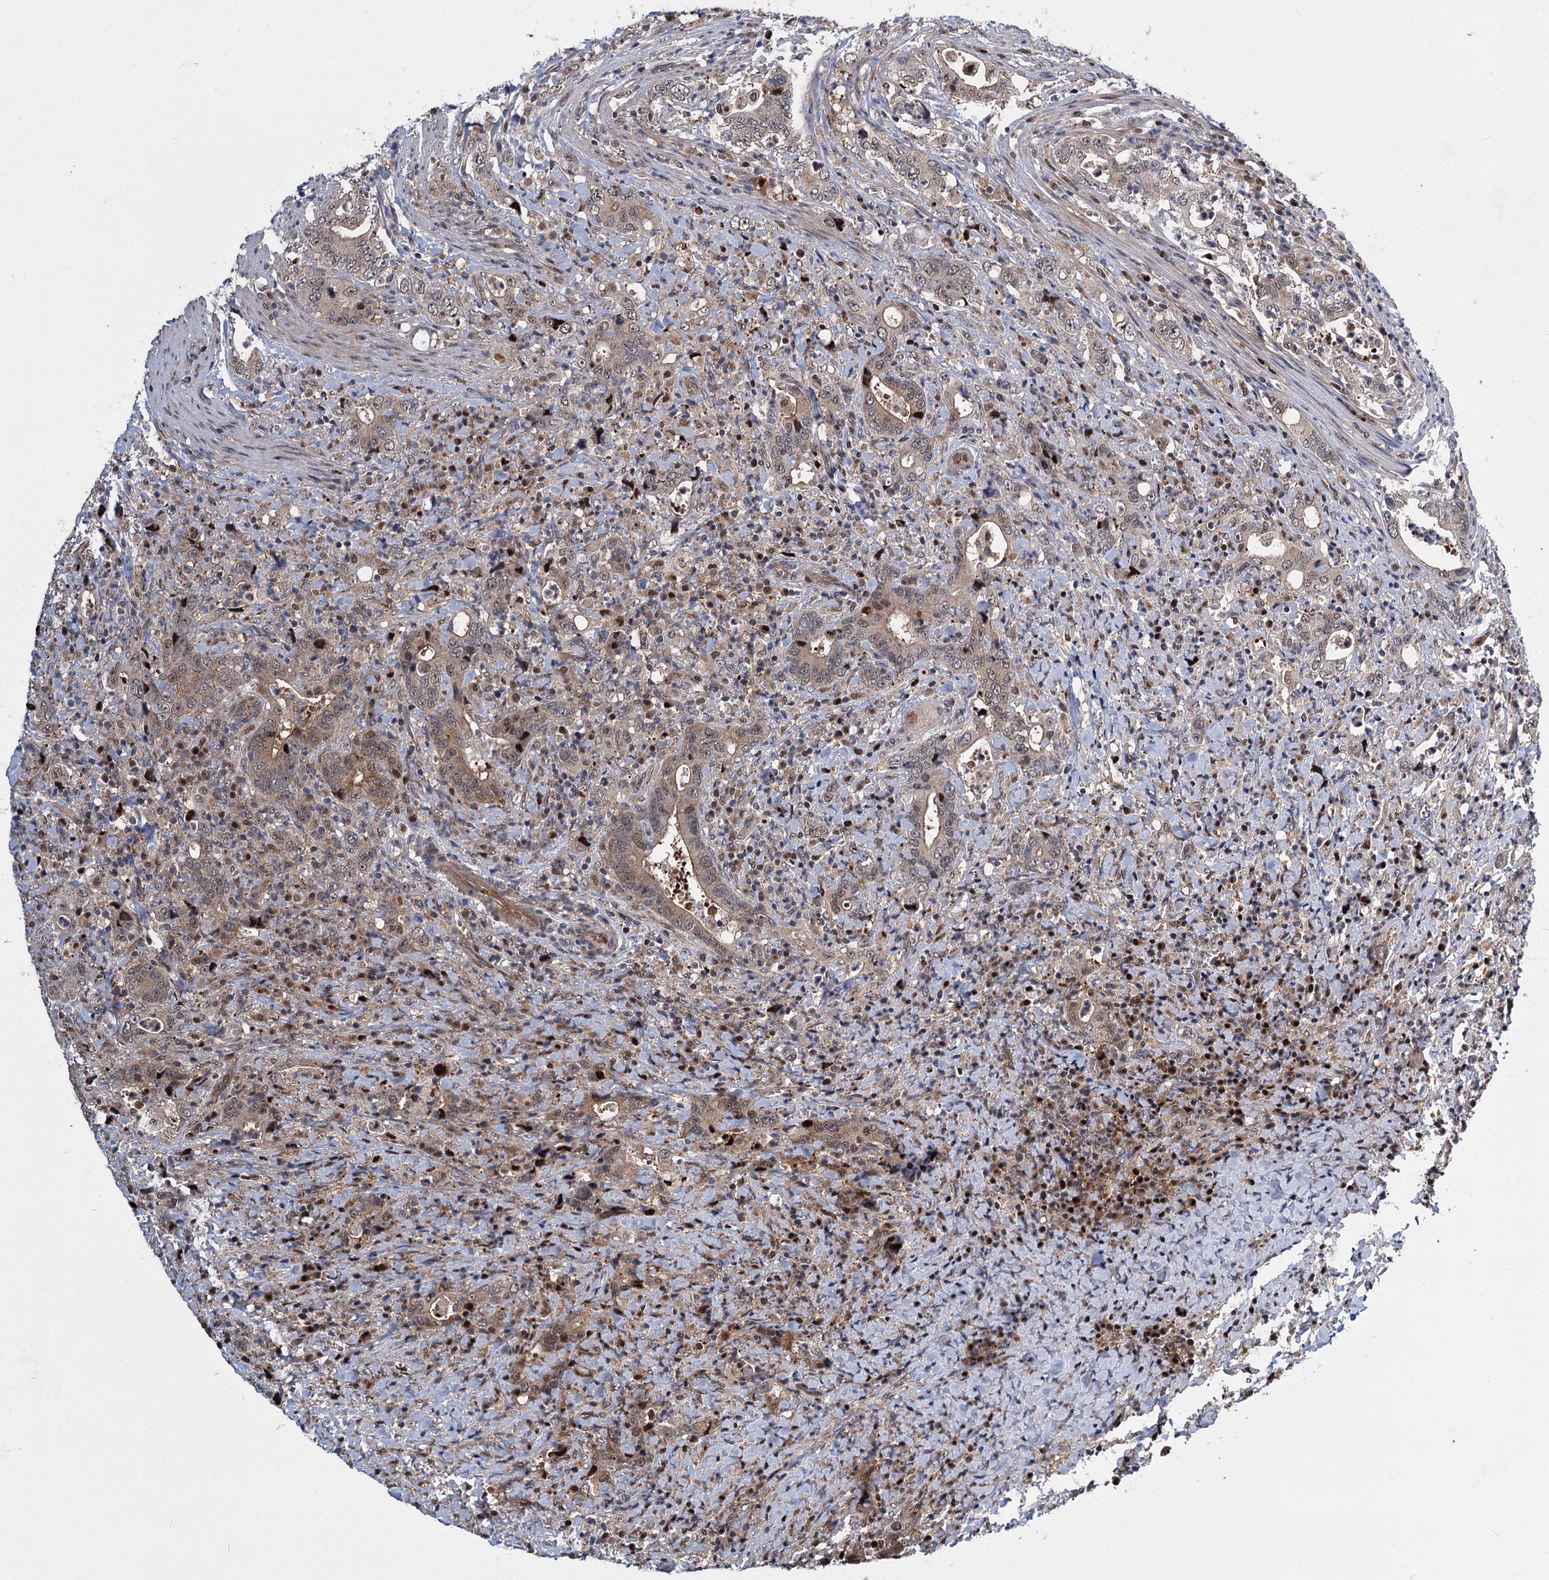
{"staining": {"intensity": "moderate", "quantity": ">75%", "location": "cytoplasmic/membranous,nuclear"}, "tissue": "colorectal cancer", "cell_type": "Tumor cells", "image_type": "cancer", "snomed": [{"axis": "morphology", "description": "Adenocarcinoma, NOS"}, {"axis": "topography", "description": "Colon"}], "caption": "Colorectal cancer (adenocarcinoma) tissue displays moderate cytoplasmic/membranous and nuclear staining in approximately >75% of tumor cells", "gene": "GPBP1", "patient": {"sex": "female", "age": 75}}